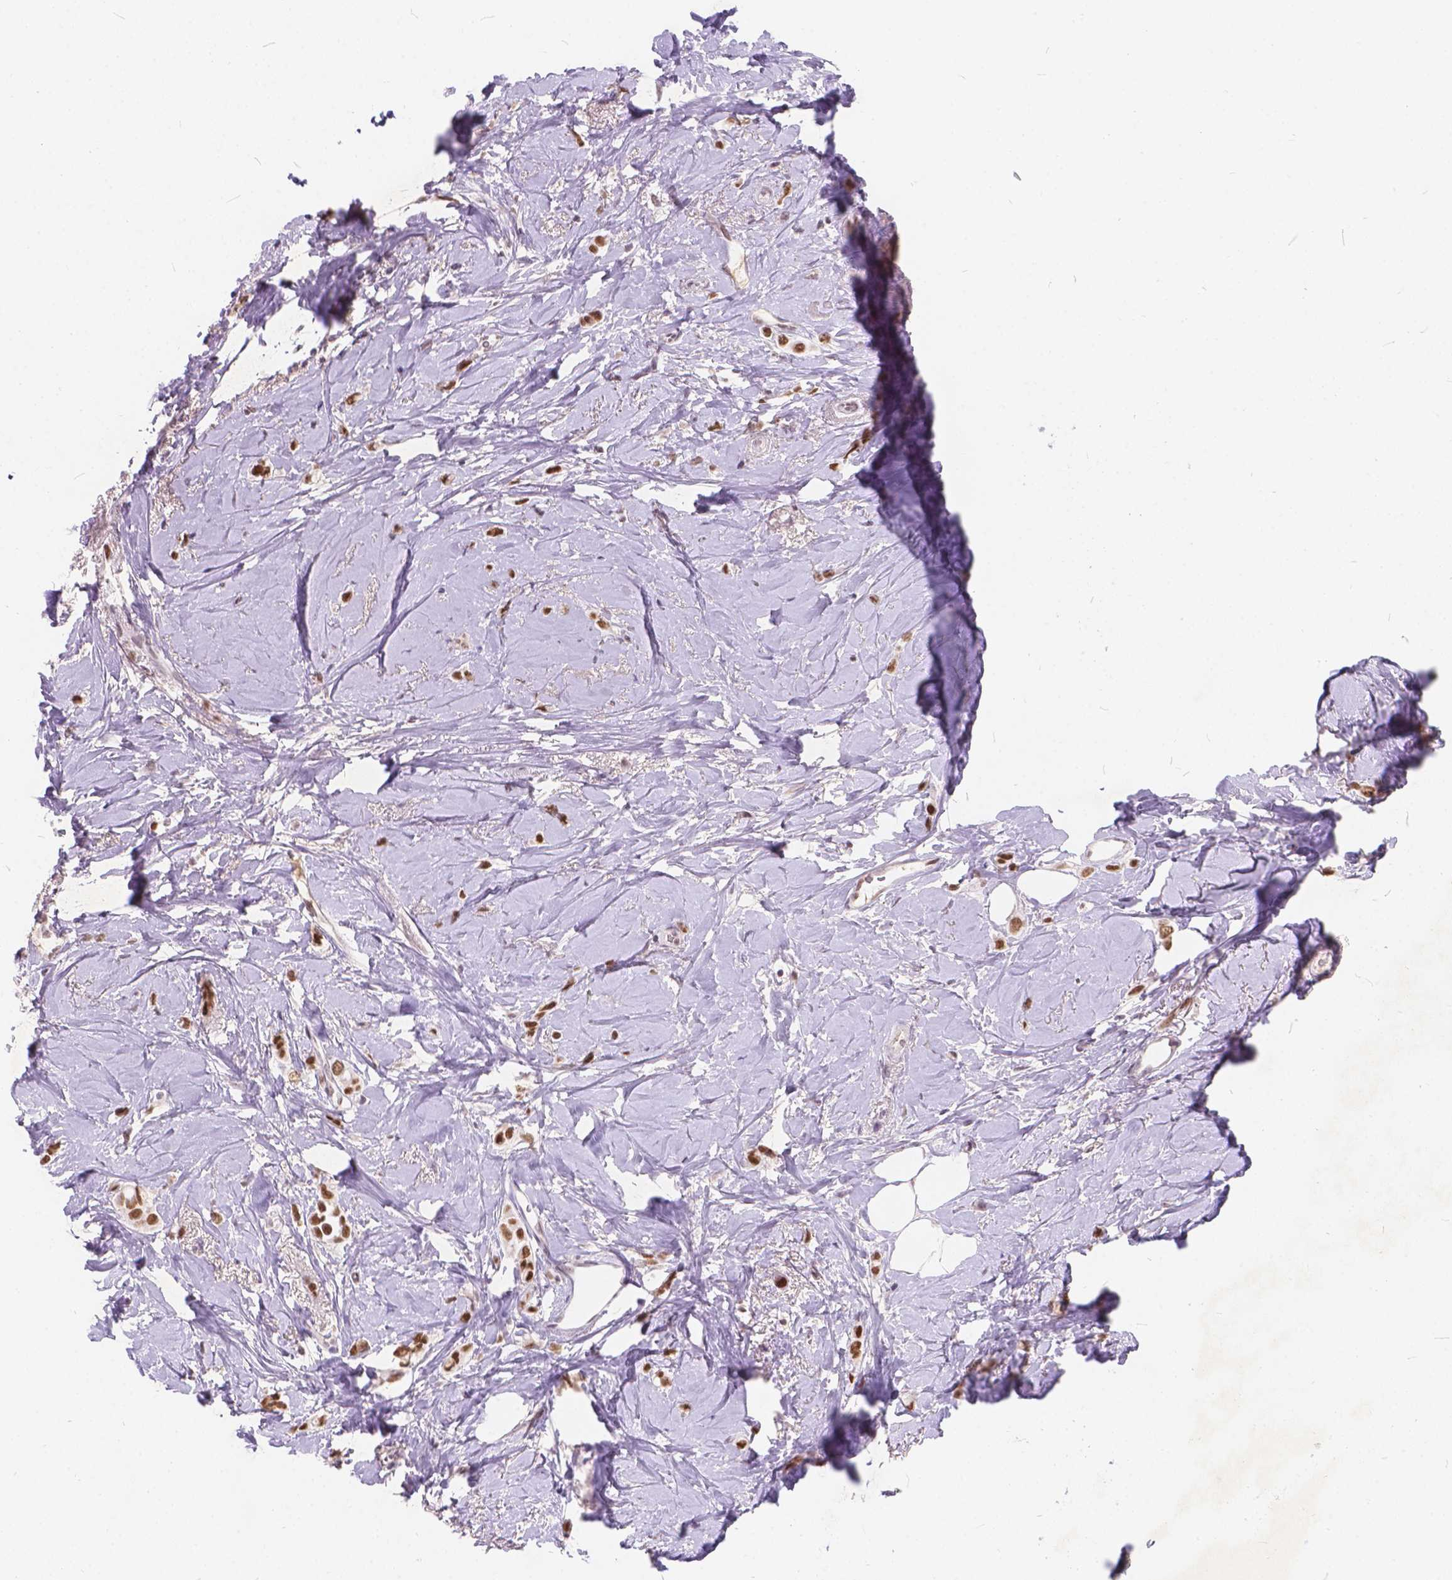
{"staining": {"intensity": "moderate", "quantity": ">75%", "location": "nuclear"}, "tissue": "breast cancer", "cell_type": "Tumor cells", "image_type": "cancer", "snomed": [{"axis": "morphology", "description": "Lobular carcinoma"}, {"axis": "topography", "description": "Breast"}], "caption": "A brown stain highlights moderate nuclear positivity of a protein in lobular carcinoma (breast) tumor cells.", "gene": "FAM53A", "patient": {"sex": "female", "age": 66}}